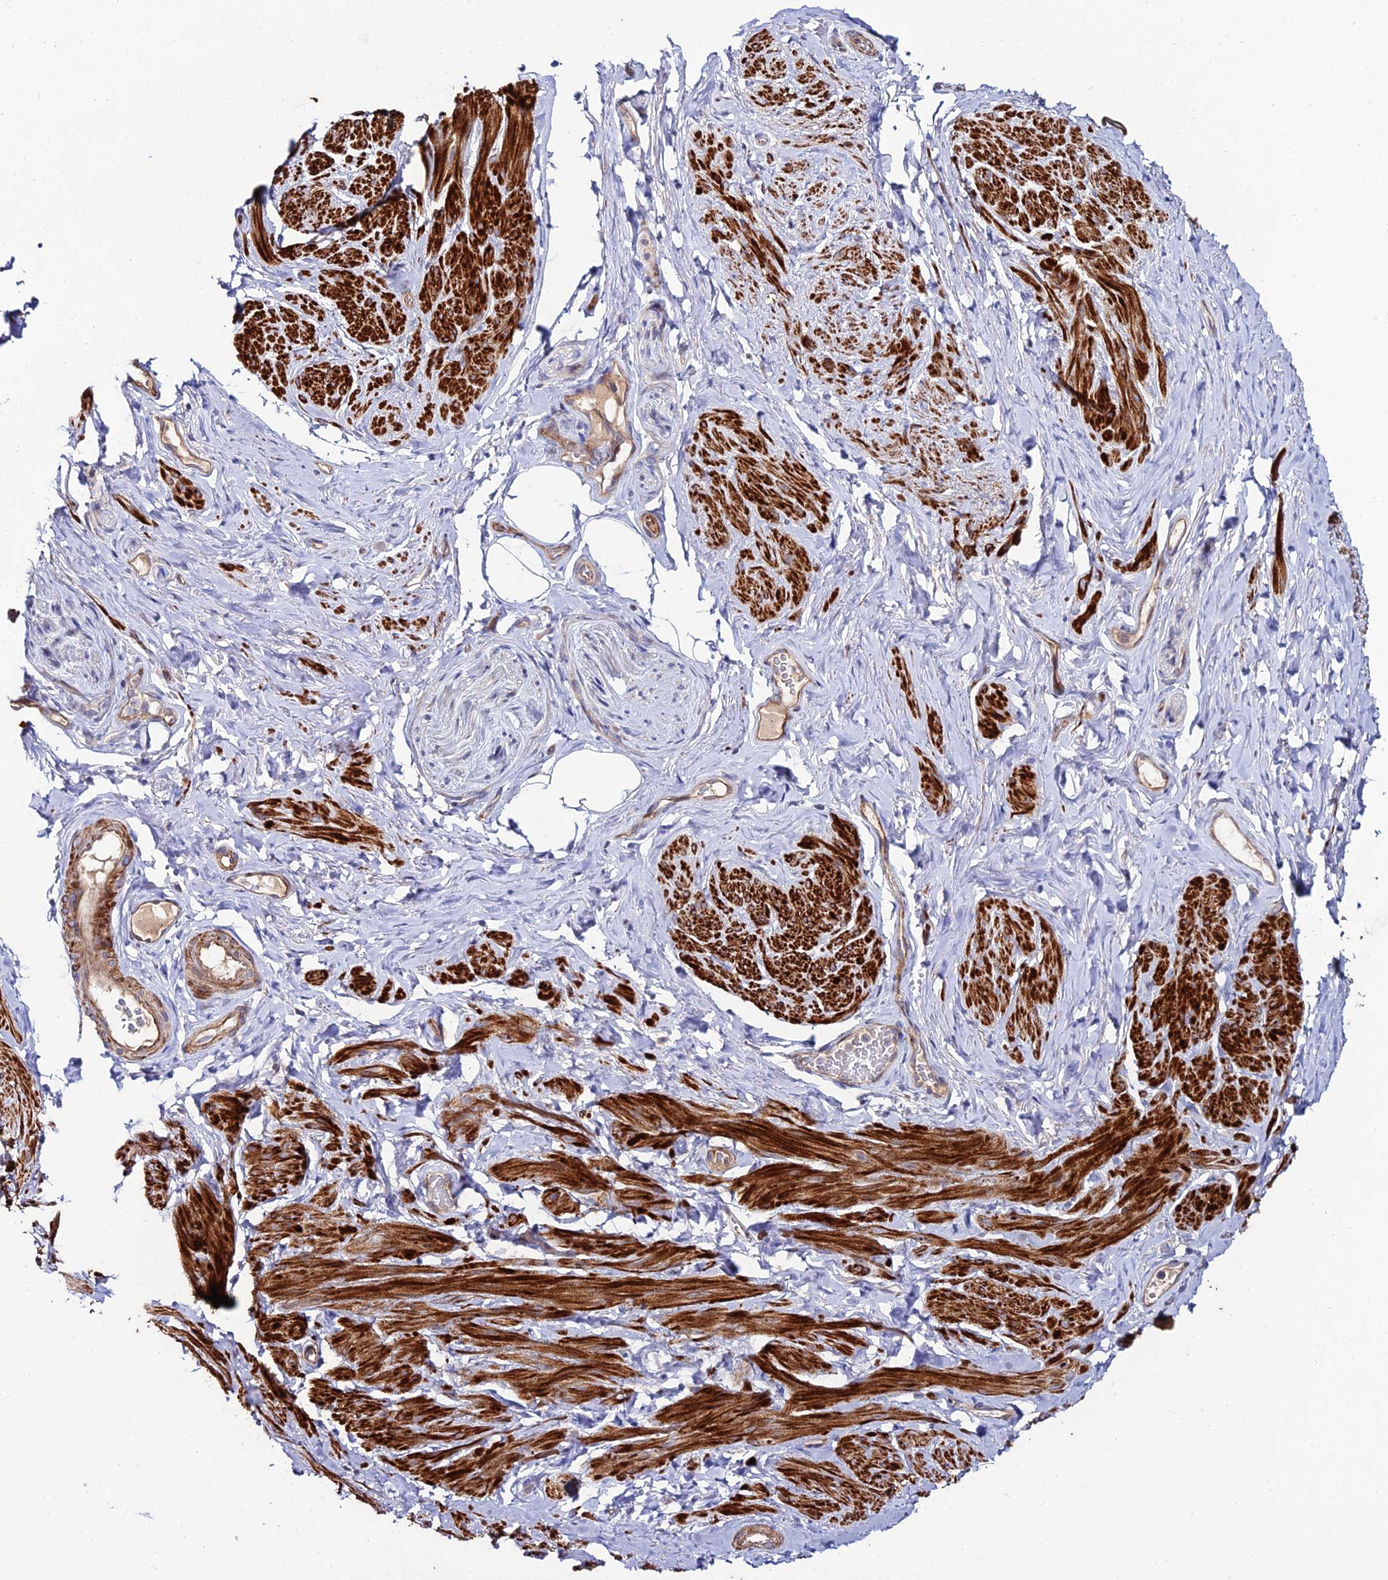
{"staining": {"intensity": "strong", "quantity": "25%-75%", "location": "cytoplasmic/membranous"}, "tissue": "smooth muscle", "cell_type": "Smooth muscle cells", "image_type": "normal", "snomed": [{"axis": "morphology", "description": "Normal tissue, NOS"}, {"axis": "topography", "description": "Smooth muscle"}, {"axis": "topography", "description": "Peripheral nerve tissue"}], "caption": "Smooth muscle stained for a protein (brown) displays strong cytoplasmic/membranous positive expression in about 25%-75% of smooth muscle cells.", "gene": "ARL6IP1", "patient": {"sex": "male", "age": 69}}